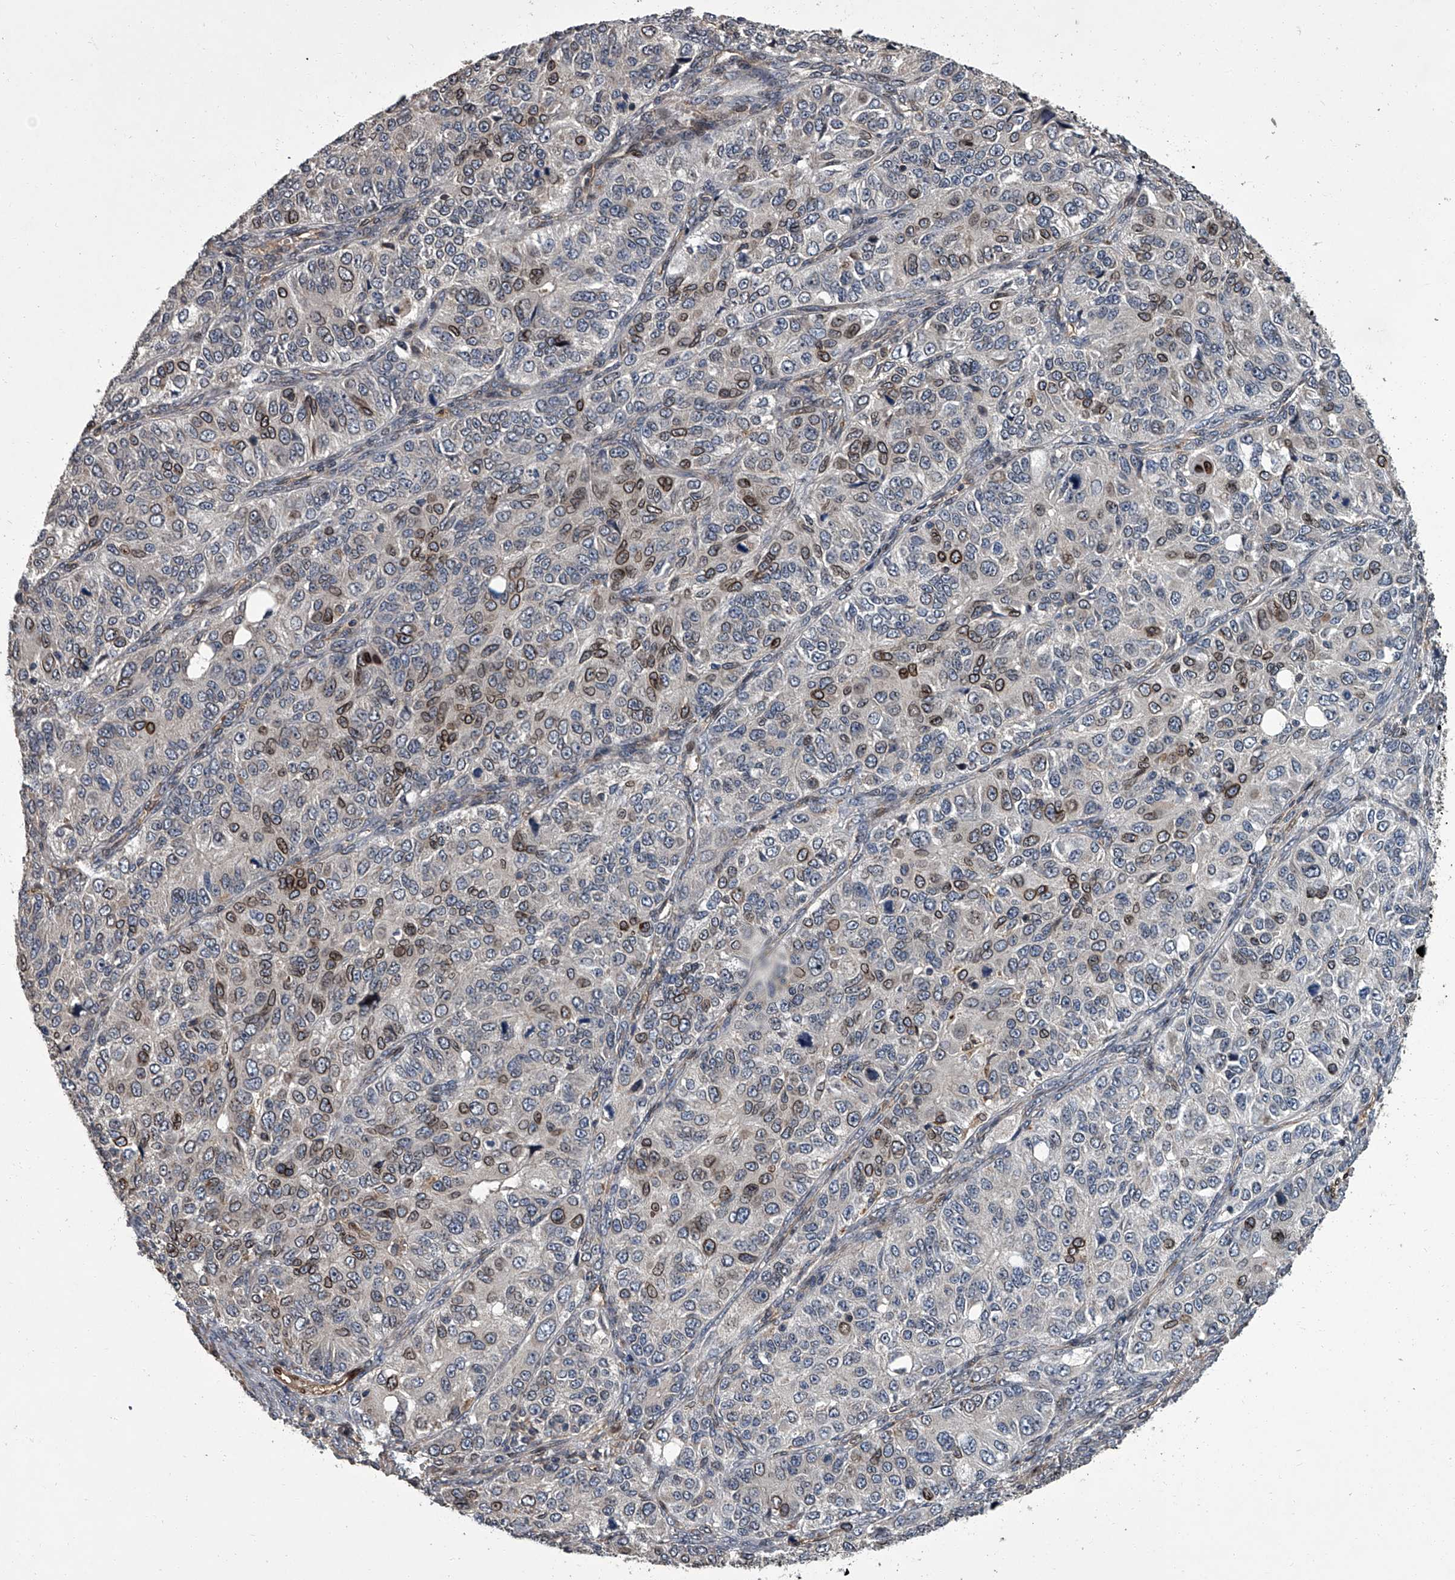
{"staining": {"intensity": "moderate", "quantity": "<25%", "location": "cytoplasmic/membranous,nuclear"}, "tissue": "ovarian cancer", "cell_type": "Tumor cells", "image_type": "cancer", "snomed": [{"axis": "morphology", "description": "Carcinoma, endometroid"}, {"axis": "topography", "description": "Ovary"}], "caption": "Brown immunohistochemical staining in human ovarian cancer reveals moderate cytoplasmic/membranous and nuclear positivity in approximately <25% of tumor cells.", "gene": "LRRC8C", "patient": {"sex": "female", "age": 51}}